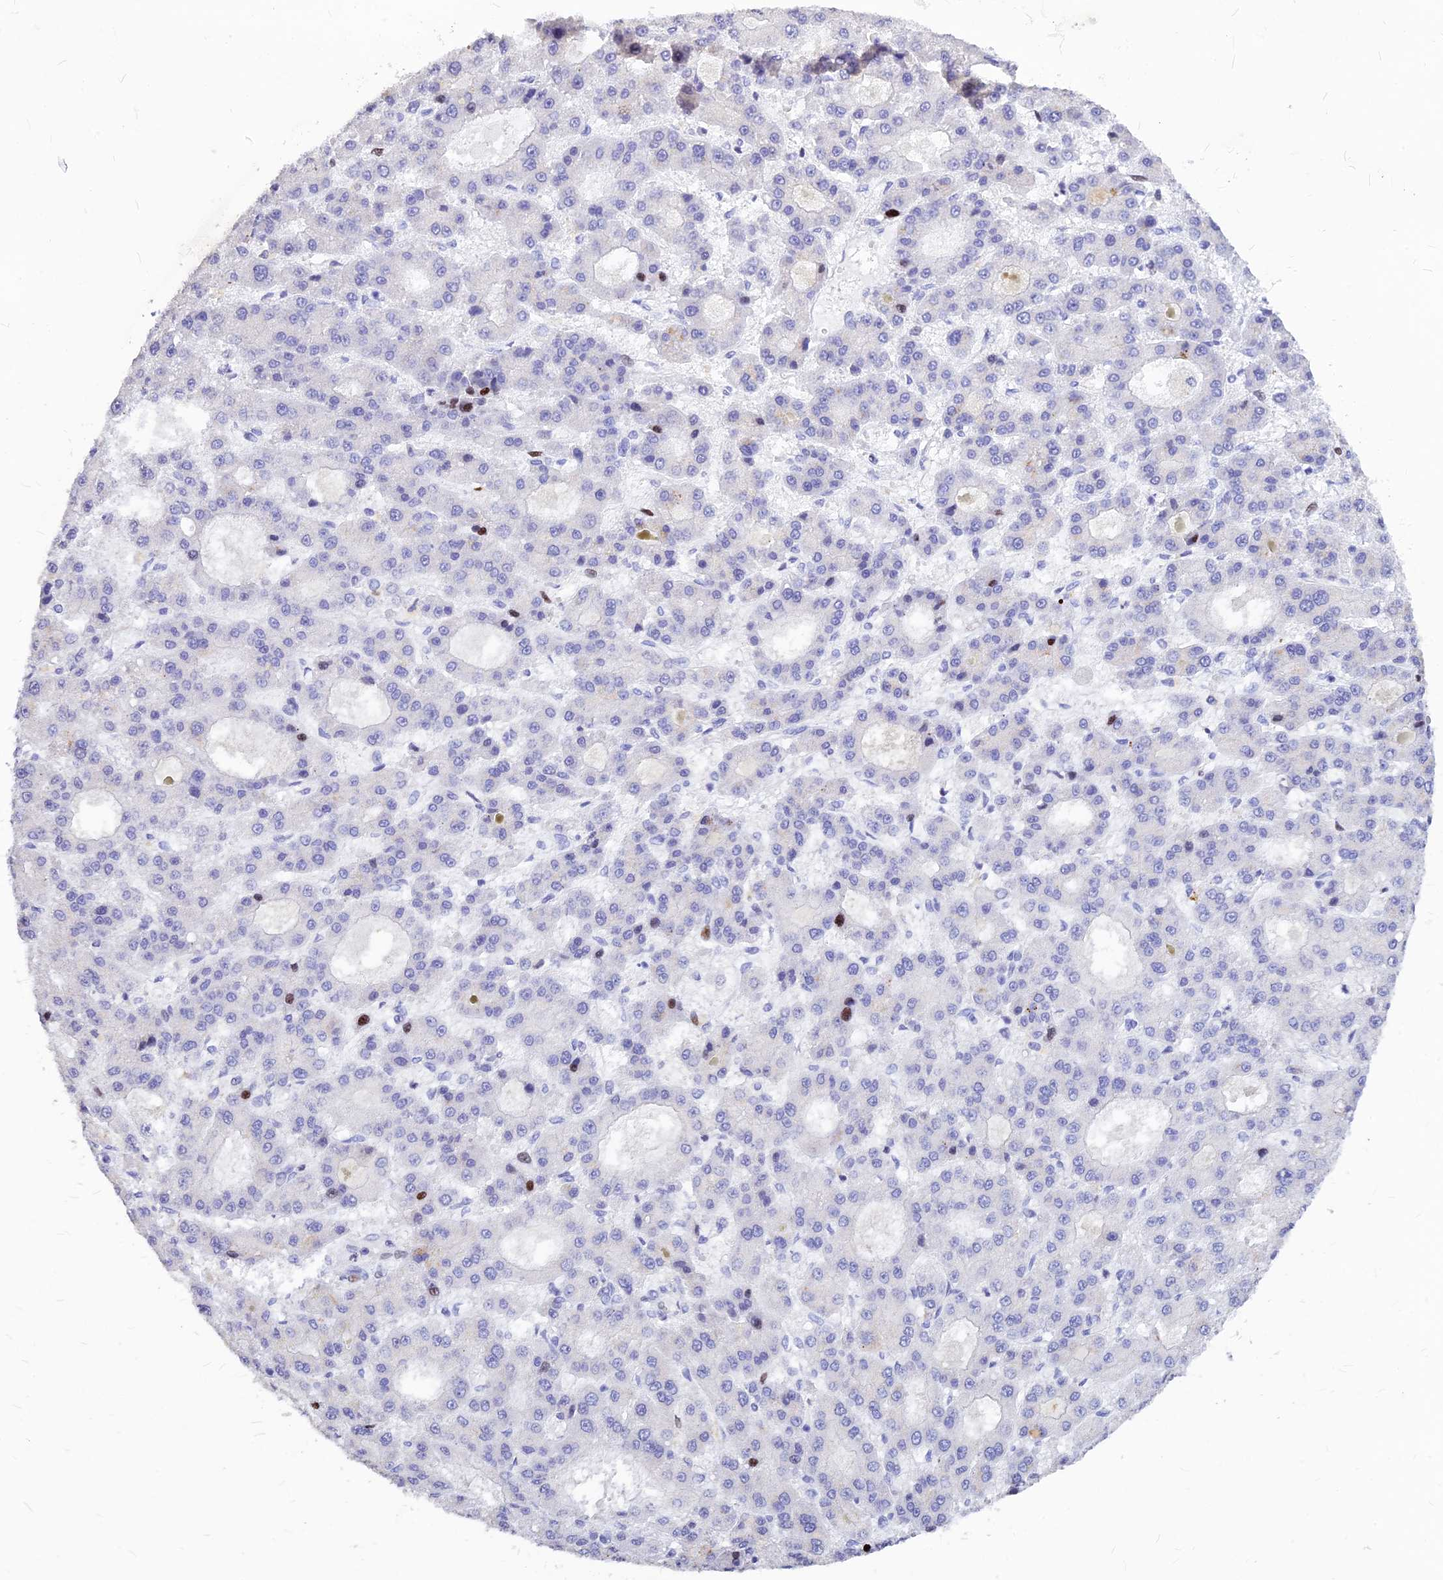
{"staining": {"intensity": "moderate", "quantity": "<25%", "location": "nuclear"}, "tissue": "liver cancer", "cell_type": "Tumor cells", "image_type": "cancer", "snomed": [{"axis": "morphology", "description": "Carcinoma, Hepatocellular, NOS"}, {"axis": "topography", "description": "Liver"}], "caption": "Liver hepatocellular carcinoma stained for a protein (brown) reveals moderate nuclear positive staining in about <25% of tumor cells.", "gene": "PRPS1", "patient": {"sex": "male", "age": 70}}